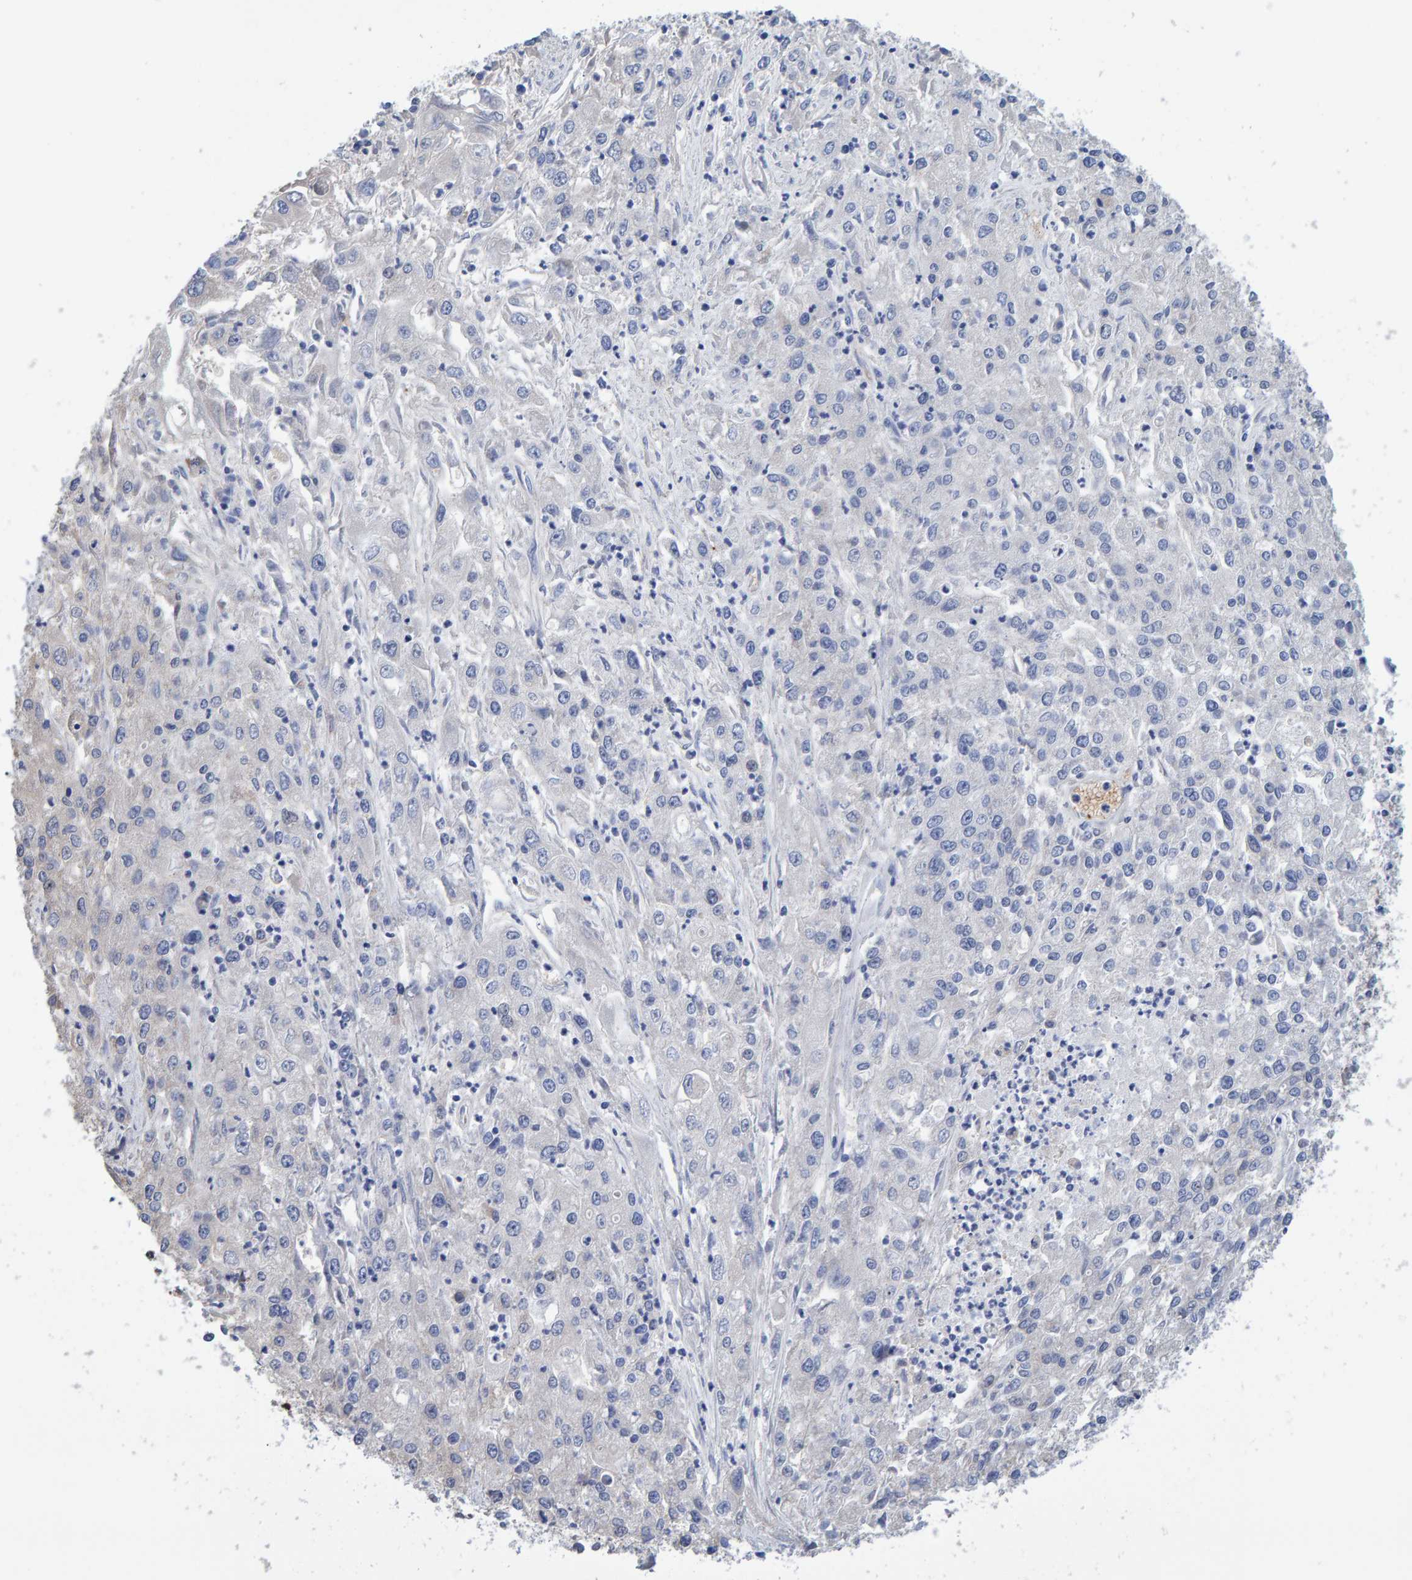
{"staining": {"intensity": "negative", "quantity": "none", "location": "none"}, "tissue": "endometrial cancer", "cell_type": "Tumor cells", "image_type": "cancer", "snomed": [{"axis": "morphology", "description": "Adenocarcinoma, NOS"}, {"axis": "topography", "description": "Endometrium"}], "caption": "Tumor cells are negative for brown protein staining in endometrial adenocarcinoma.", "gene": "VPS9D1", "patient": {"sex": "female", "age": 49}}